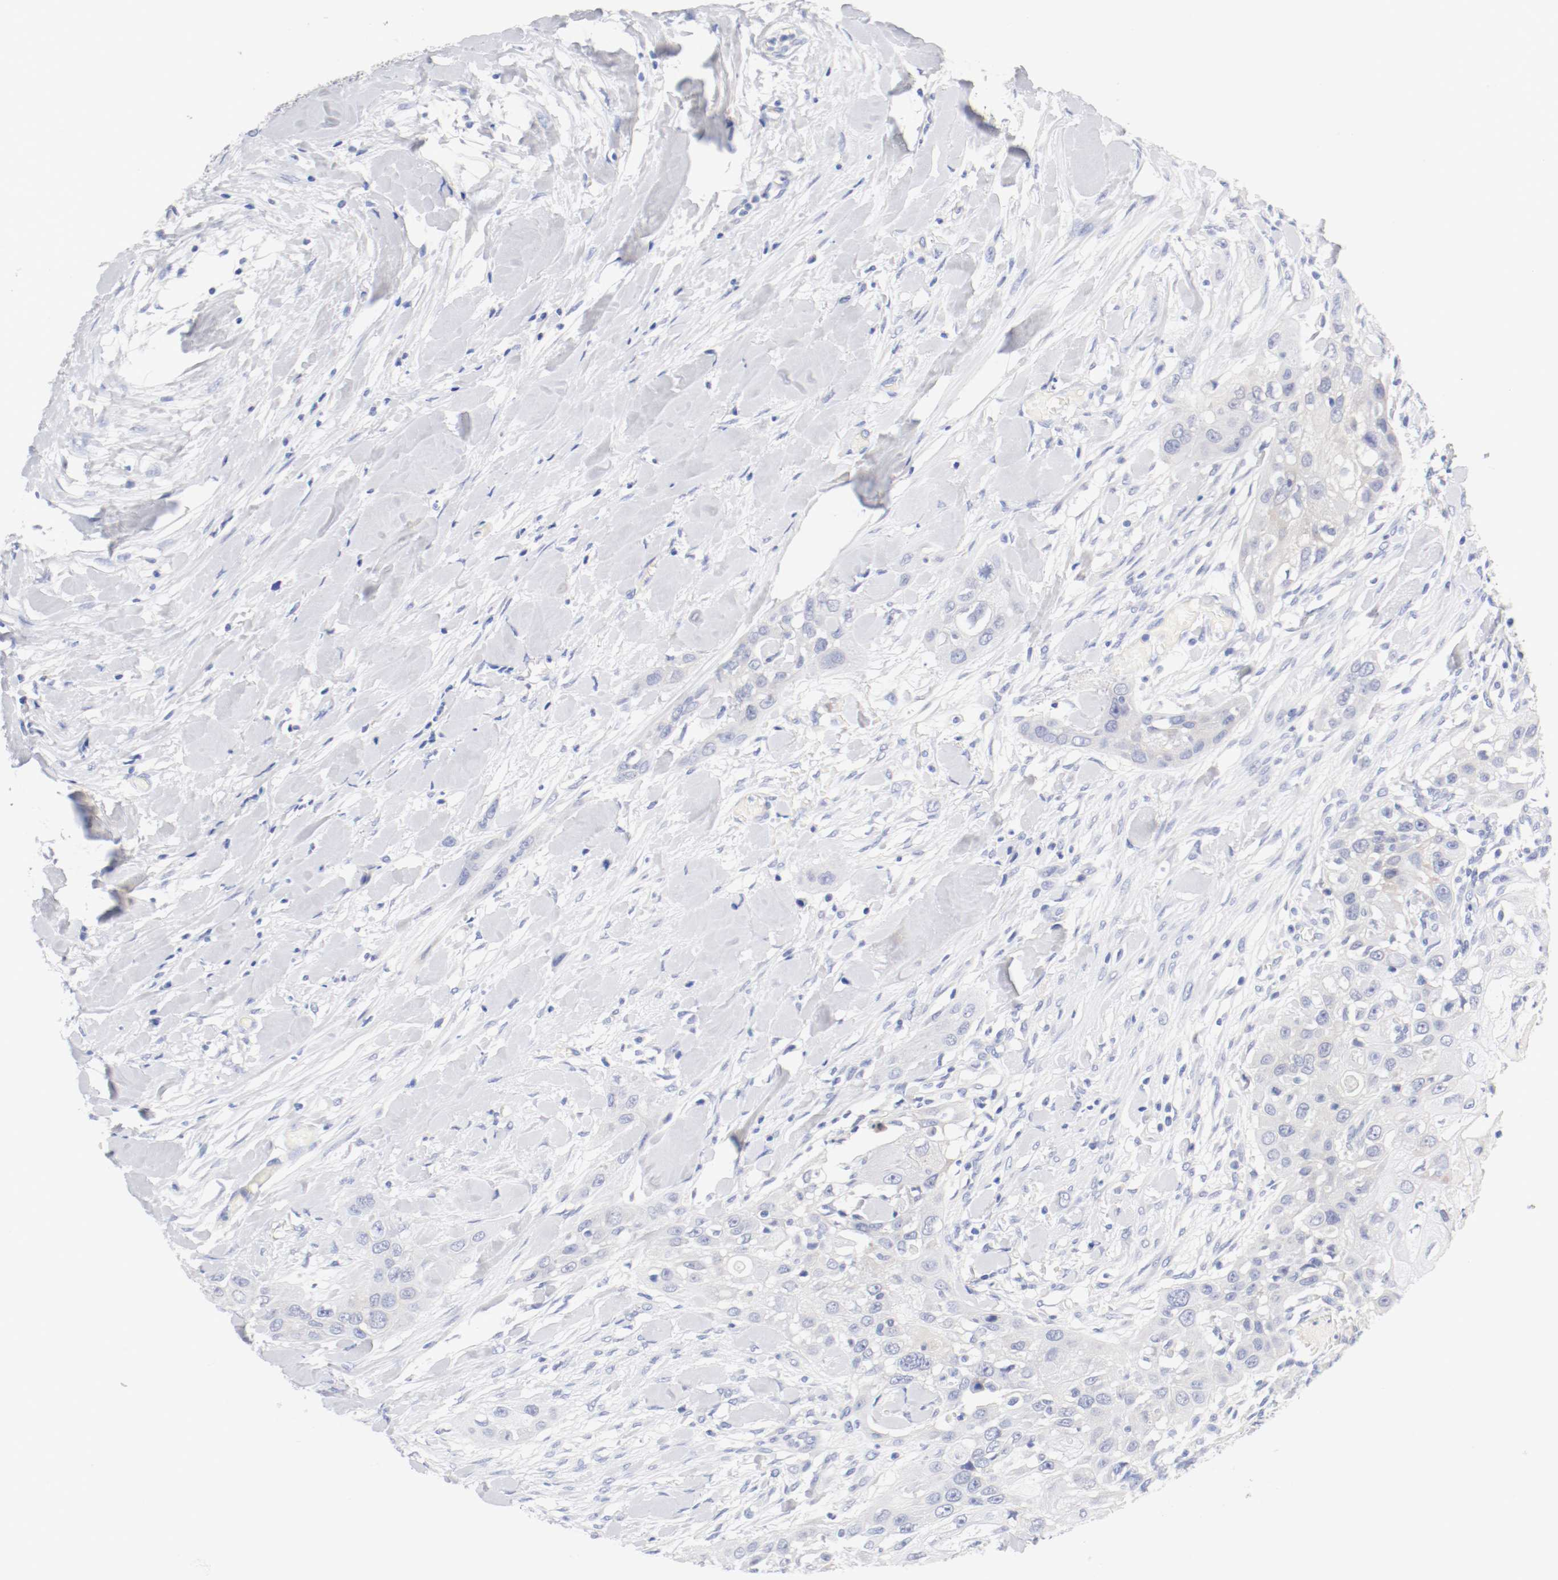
{"staining": {"intensity": "negative", "quantity": "none", "location": "none"}, "tissue": "head and neck cancer", "cell_type": "Tumor cells", "image_type": "cancer", "snomed": [{"axis": "morphology", "description": "Neoplasm, malignant, NOS"}, {"axis": "topography", "description": "Salivary gland"}, {"axis": "topography", "description": "Head-Neck"}], "caption": "Immunohistochemistry (IHC) histopathology image of neoplastic tissue: human malignant neoplasm (head and neck) stained with DAB shows no significant protein positivity in tumor cells.", "gene": "HOMER1", "patient": {"sex": "male", "age": 43}}